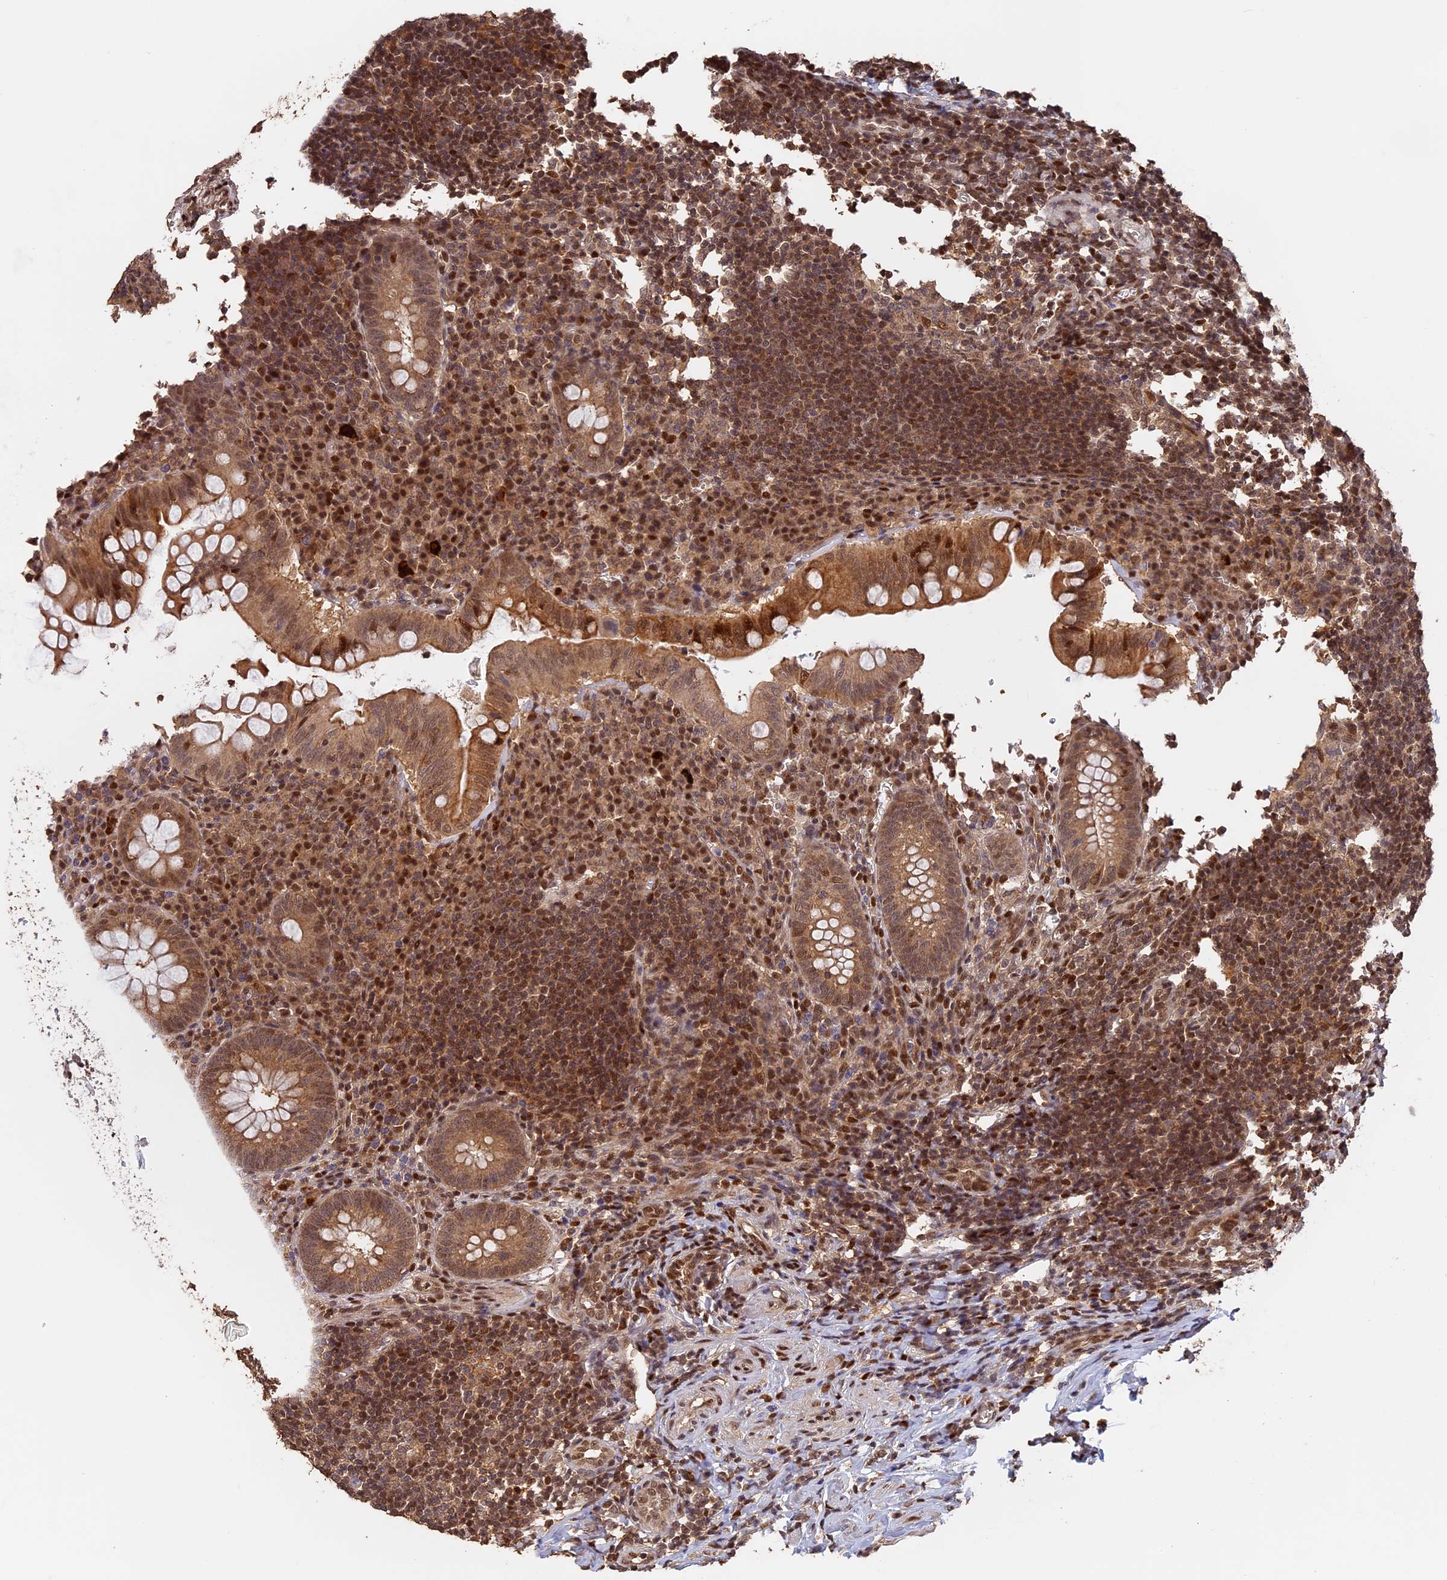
{"staining": {"intensity": "moderate", "quantity": ">75%", "location": "cytoplasmic/membranous,nuclear"}, "tissue": "appendix", "cell_type": "Glandular cells", "image_type": "normal", "snomed": [{"axis": "morphology", "description": "Normal tissue, NOS"}, {"axis": "topography", "description": "Appendix"}], "caption": "Immunohistochemistry of normal appendix exhibits medium levels of moderate cytoplasmic/membranous,nuclear expression in approximately >75% of glandular cells.", "gene": "MYBL2", "patient": {"sex": "female", "age": 33}}